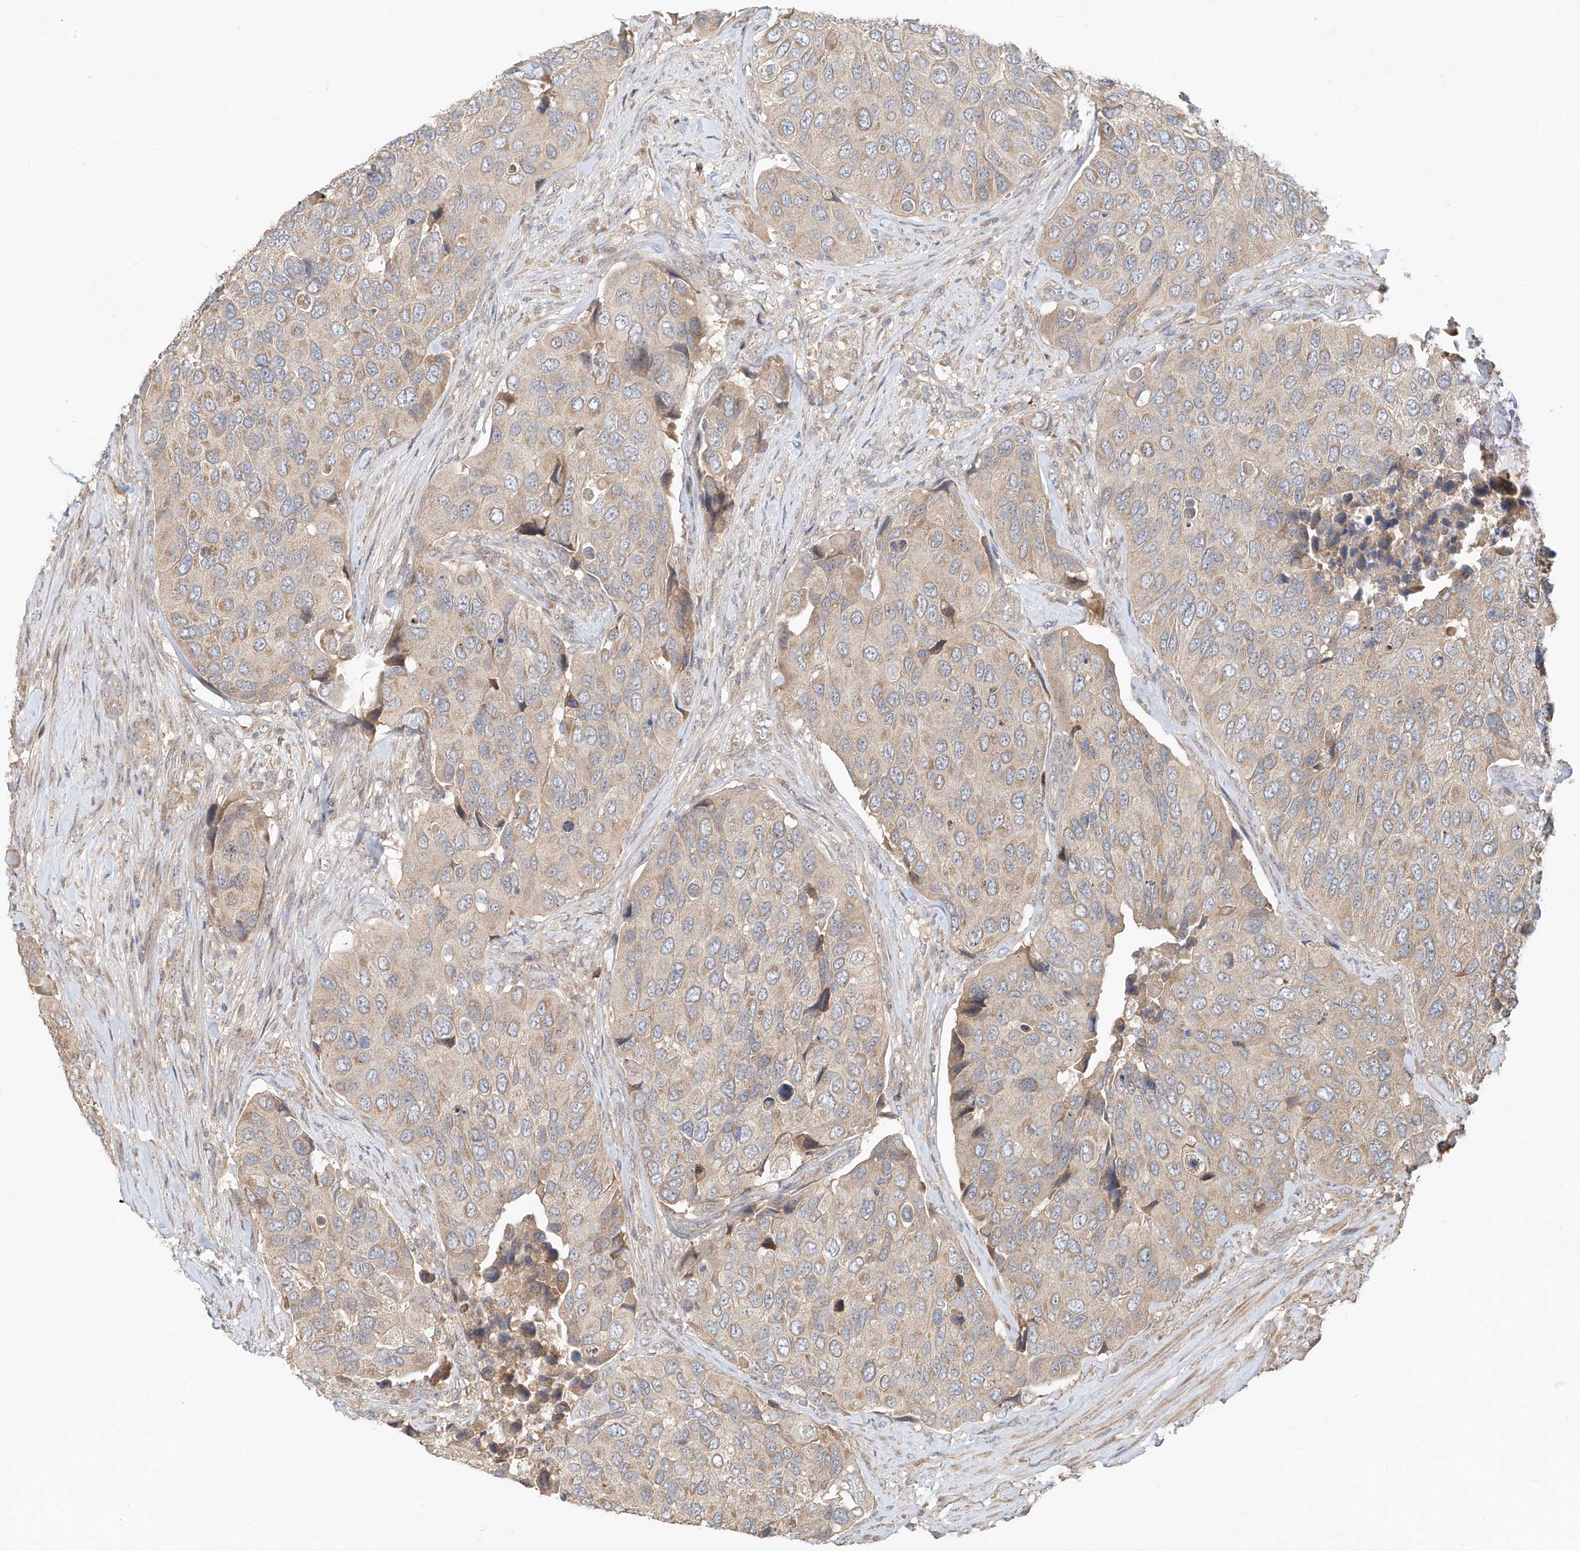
{"staining": {"intensity": "weak", "quantity": "<25%", "location": "cytoplasmic/membranous"}, "tissue": "urothelial cancer", "cell_type": "Tumor cells", "image_type": "cancer", "snomed": [{"axis": "morphology", "description": "Urothelial carcinoma, High grade"}, {"axis": "topography", "description": "Urinary bladder"}], "caption": "This image is of urothelial cancer stained with immunohistochemistry to label a protein in brown with the nuclei are counter-stained blue. There is no expression in tumor cells.", "gene": "TMEM61", "patient": {"sex": "male", "age": 74}}